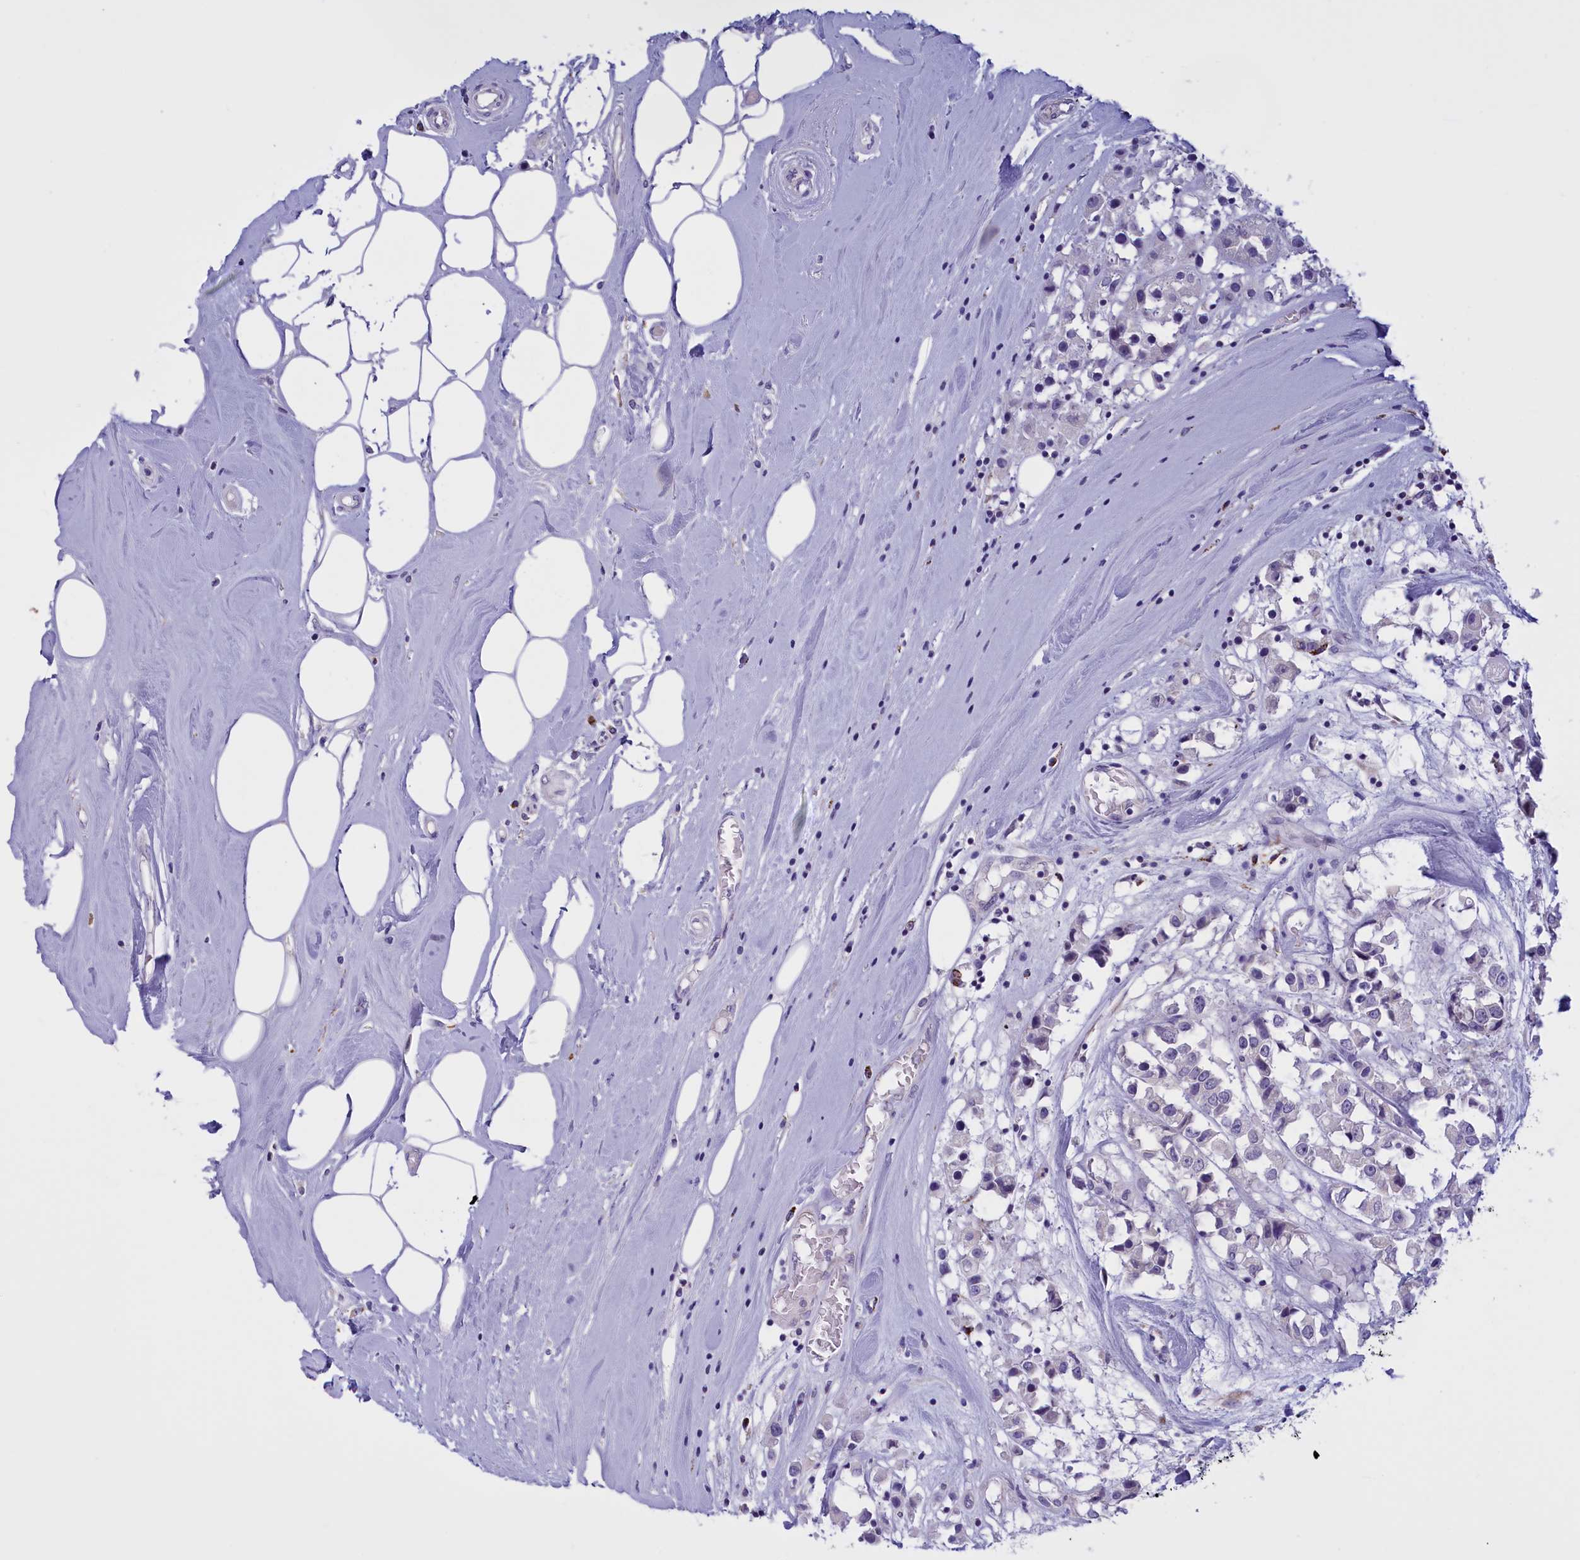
{"staining": {"intensity": "negative", "quantity": "none", "location": "none"}, "tissue": "breast cancer", "cell_type": "Tumor cells", "image_type": "cancer", "snomed": [{"axis": "morphology", "description": "Duct carcinoma"}, {"axis": "topography", "description": "Breast"}], "caption": "This image is of breast cancer stained with immunohistochemistry to label a protein in brown with the nuclei are counter-stained blue. There is no staining in tumor cells.", "gene": "FAM149B1", "patient": {"sex": "female", "age": 61}}